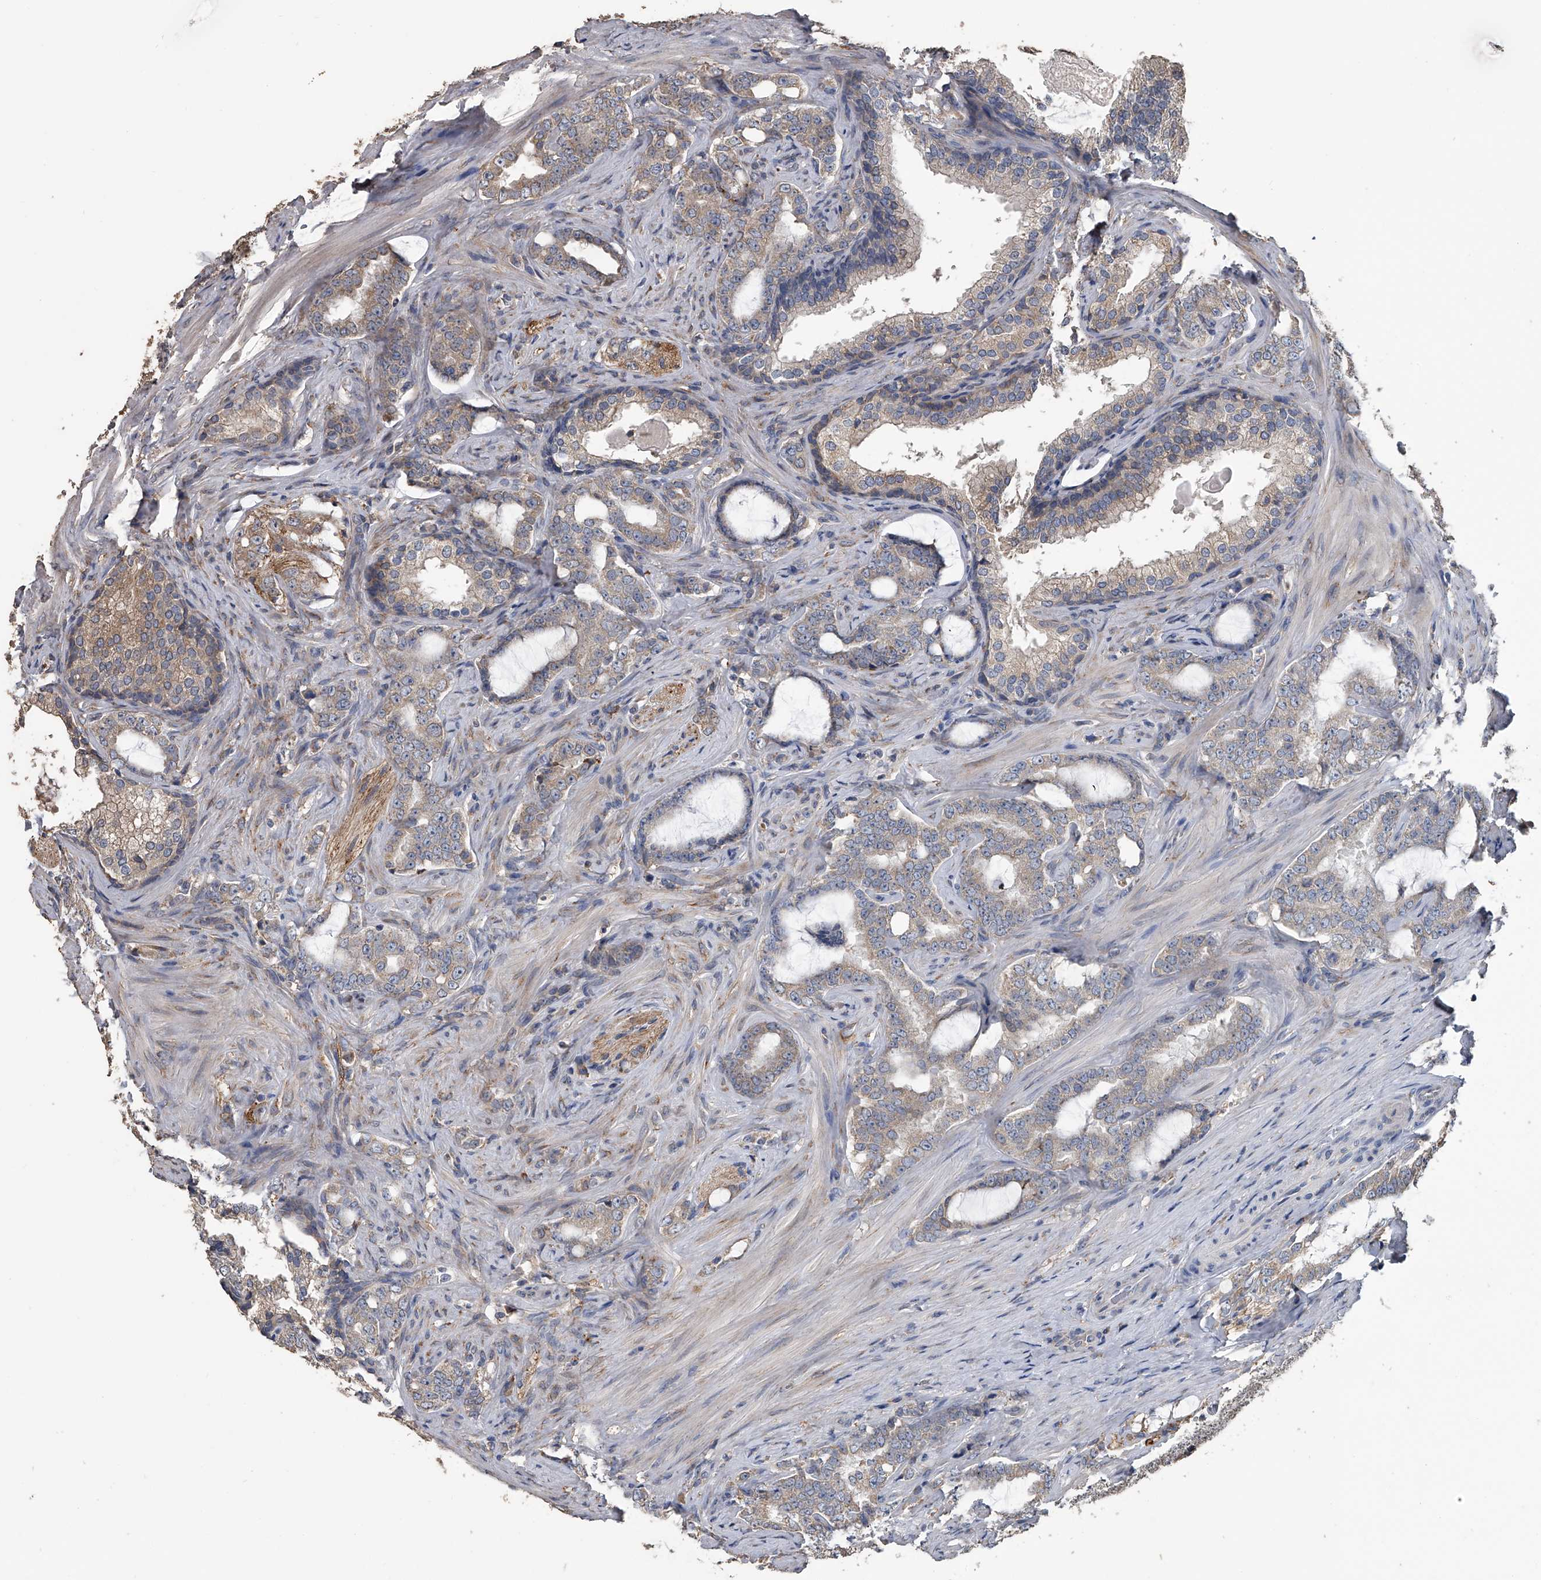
{"staining": {"intensity": "weak", "quantity": ">75%", "location": "cytoplasmic/membranous"}, "tissue": "prostate cancer", "cell_type": "Tumor cells", "image_type": "cancer", "snomed": [{"axis": "morphology", "description": "Adenocarcinoma, High grade"}, {"axis": "topography", "description": "Prostate"}], "caption": "This is a micrograph of immunohistochemistry (IHC) staining of prostate cancer (high-grade adenocarcinoma), which shows weak expression in the cytoplasmic/membranous of tumor cells.", "gene": "PCLO", "patient": {"sex": "male", "age": 64}}